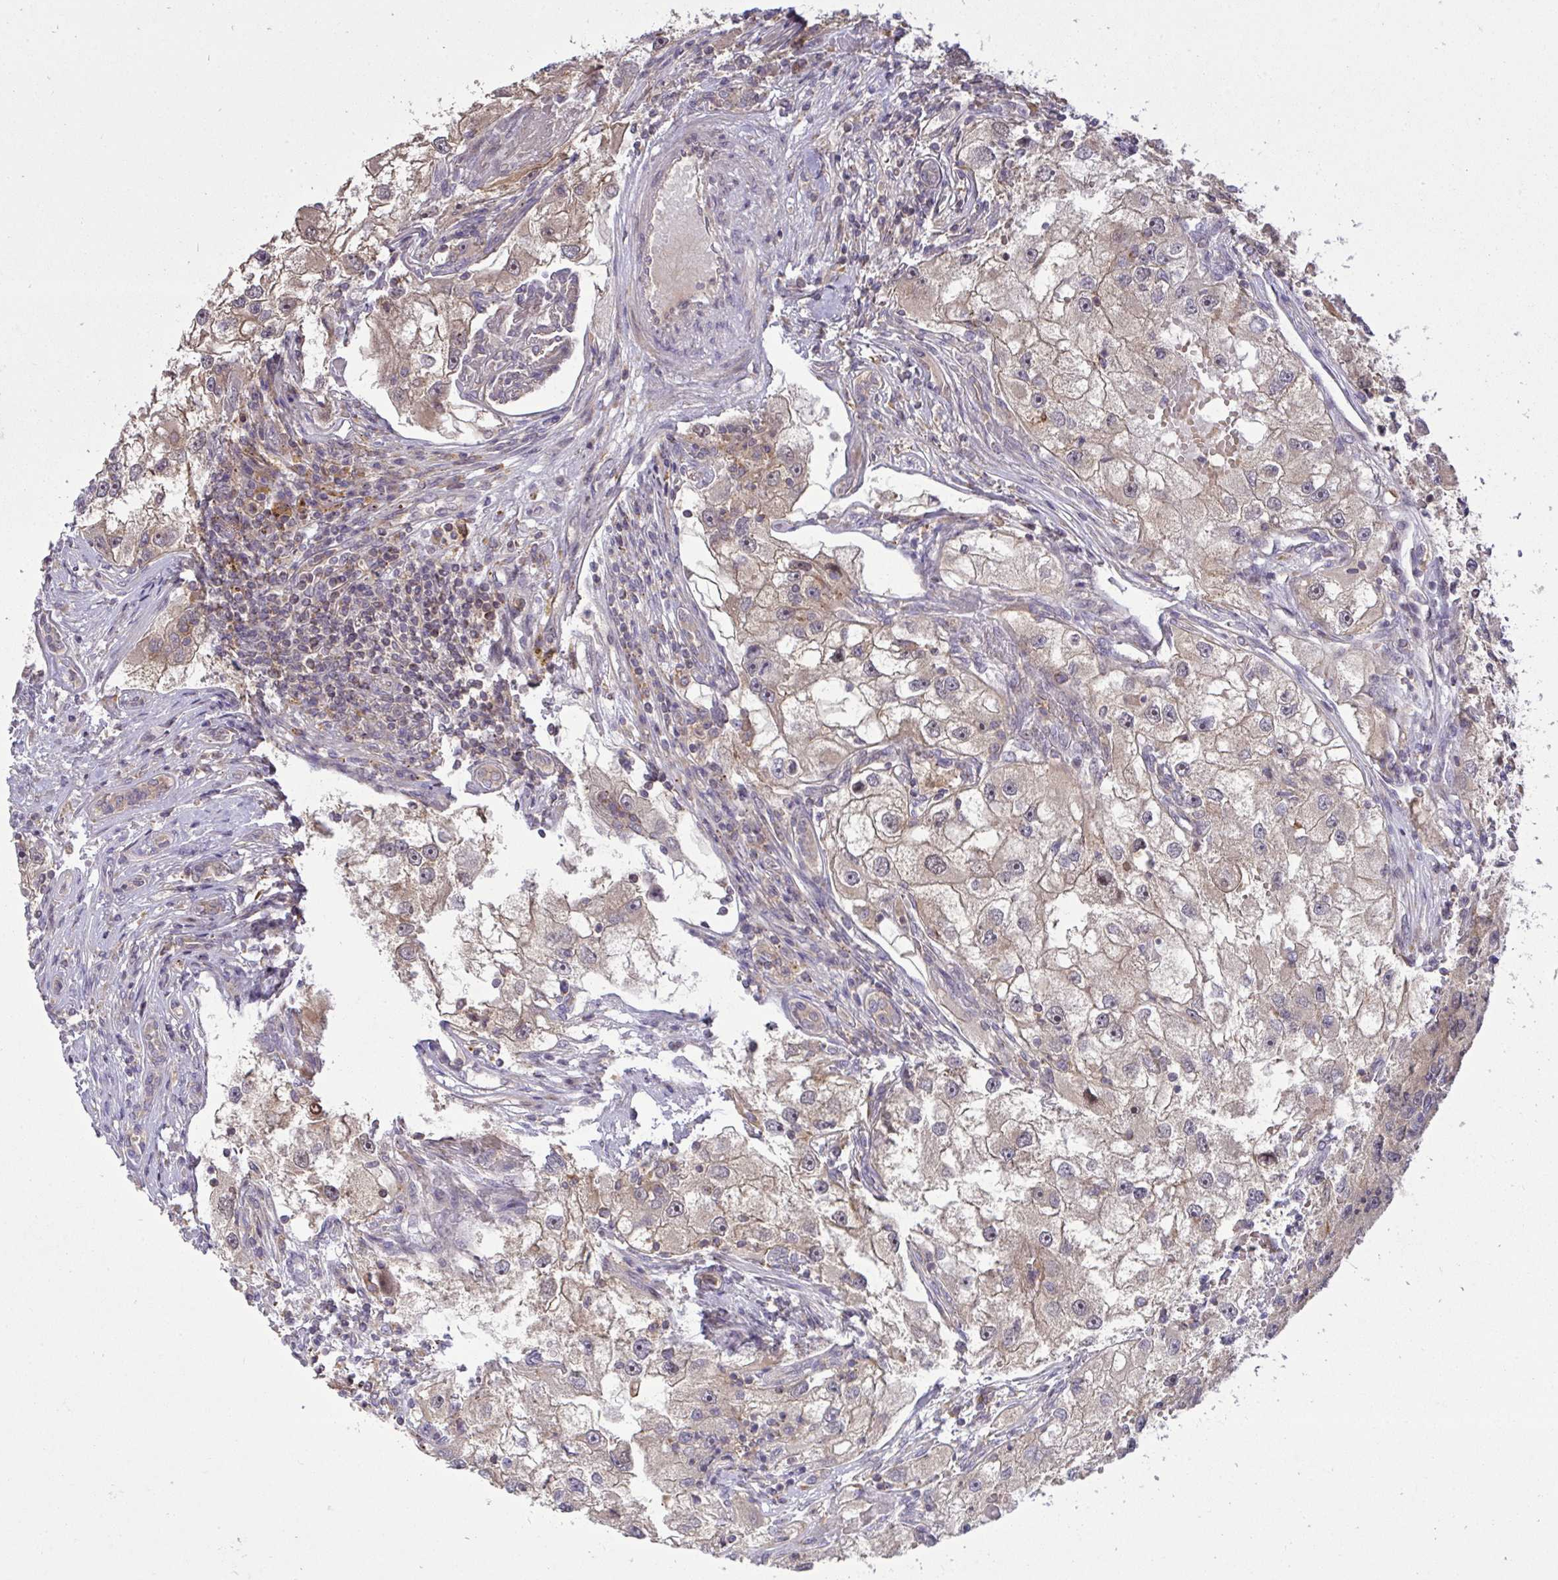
{"staining": {"intensity": "weak", "quantity": "25%-75%", "location": "cytoplasmic/membranous"}, "tissue": "renal cancer", "cell_type": "Tumor cells", "image_type": "cancer", "snomed": [{"axis": "morphology", "description": "Adenocarcinoma, NOS"}, {"axis": "topography", "description": "Kidney"}], "caption": "Weak cytoplasmic/membranous protein positivity is seen in approximately 25%-75% of tumor cells in adenocarcinoma (renal). (Stains: DAB (3,3'-diaminobenzidine) in brown, nuclei in blue, Microscopy: brightfield microscopy at high magnification).", "gene": "SLC9A6", "patient": {"sex": "male", "age": 63}}